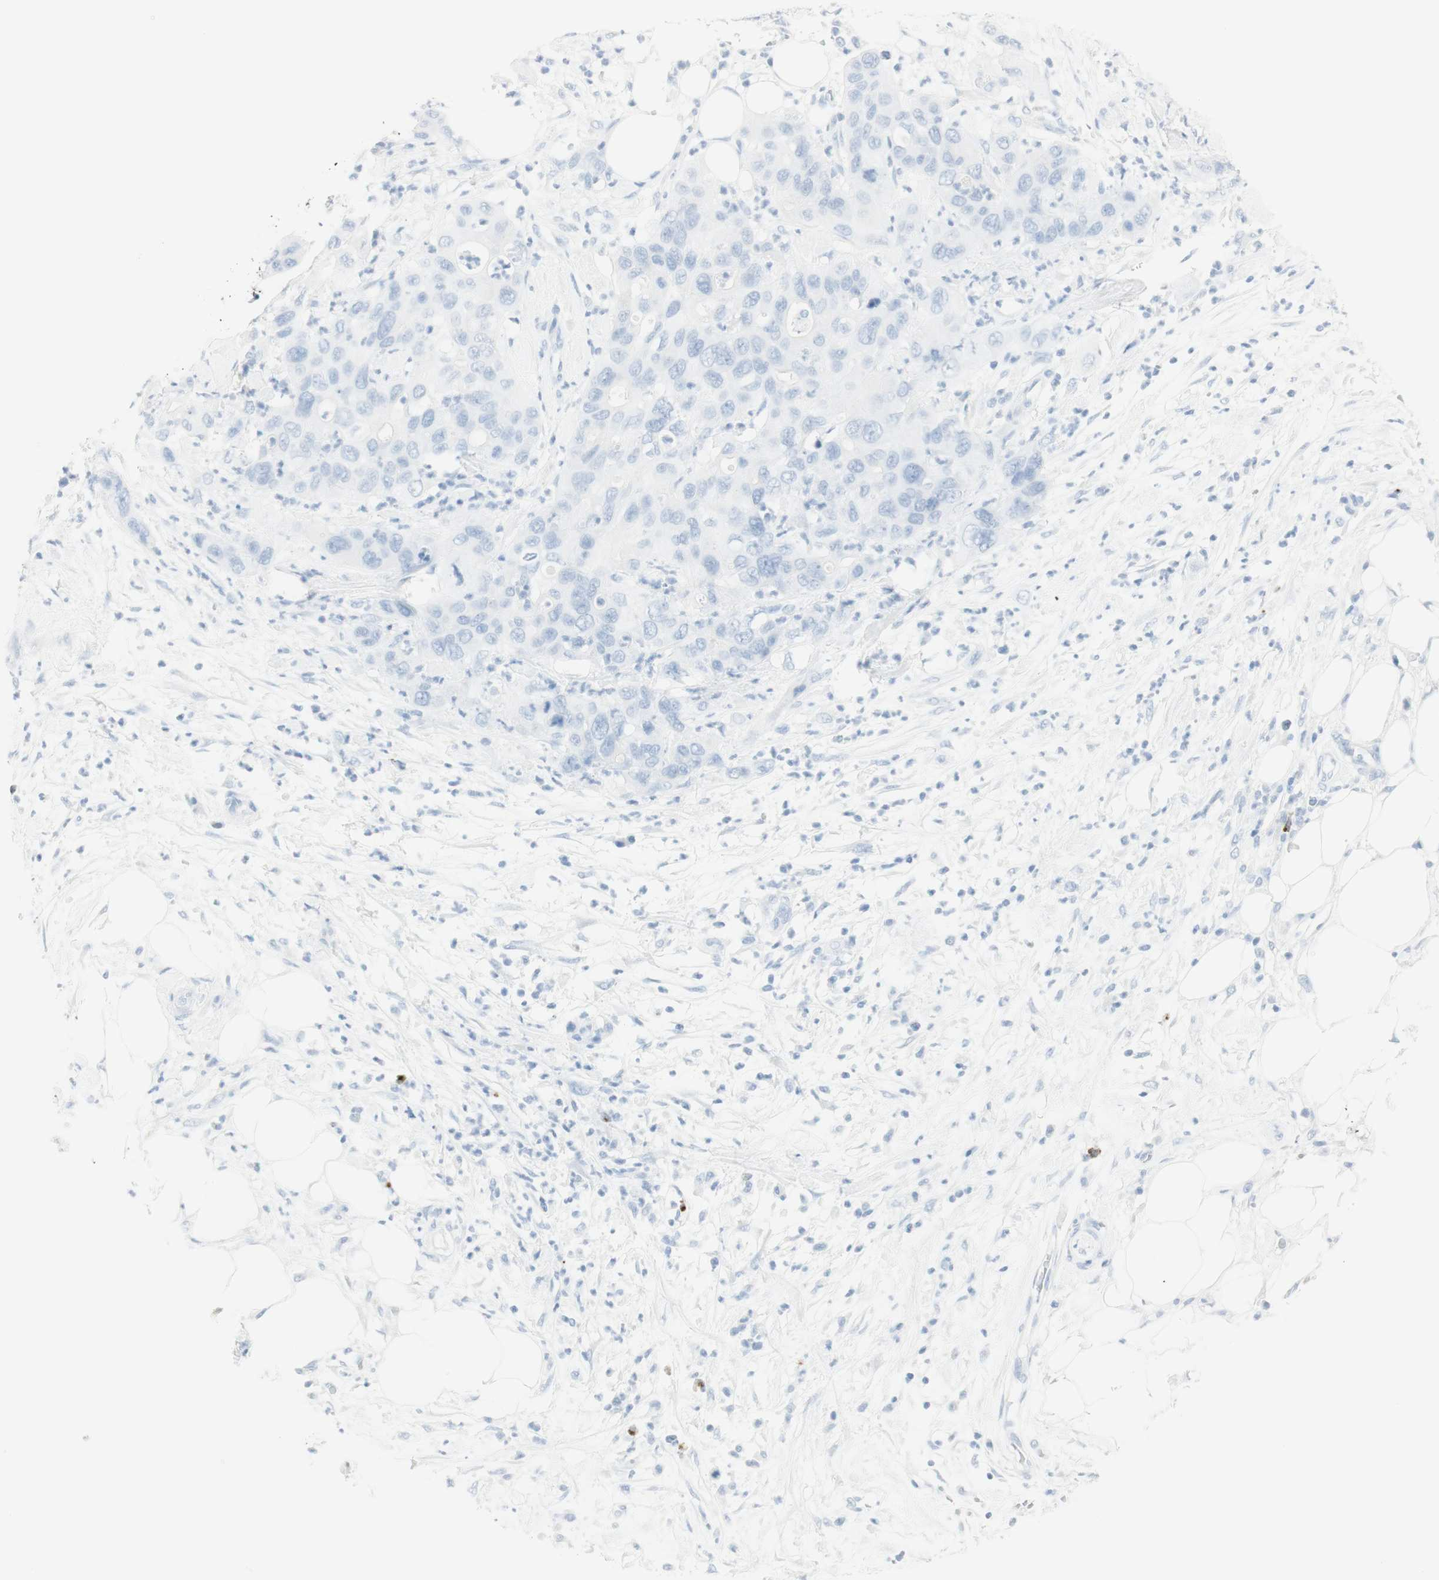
{"staining": {"intensity": "negative", "quantity": "none", "location": "none"}, "tissue": "pancreatic cancer", "cell_type": "Tumor cells", "image_type": "cancer", "snomed": [{"axis": "morphology", "description": "Adenocarcinoma, NOS"}, {"axis": "topography", "description": "Pancreas"}], "caption": "DAB (3,3'-diaminobenzidine) immunohistochemical staining of human pancreatic adenocarcinoma reveals no significant positivity in tumor cells.", "gene": "NAPSA", "patient": {"sex": "female", "age": 71}}